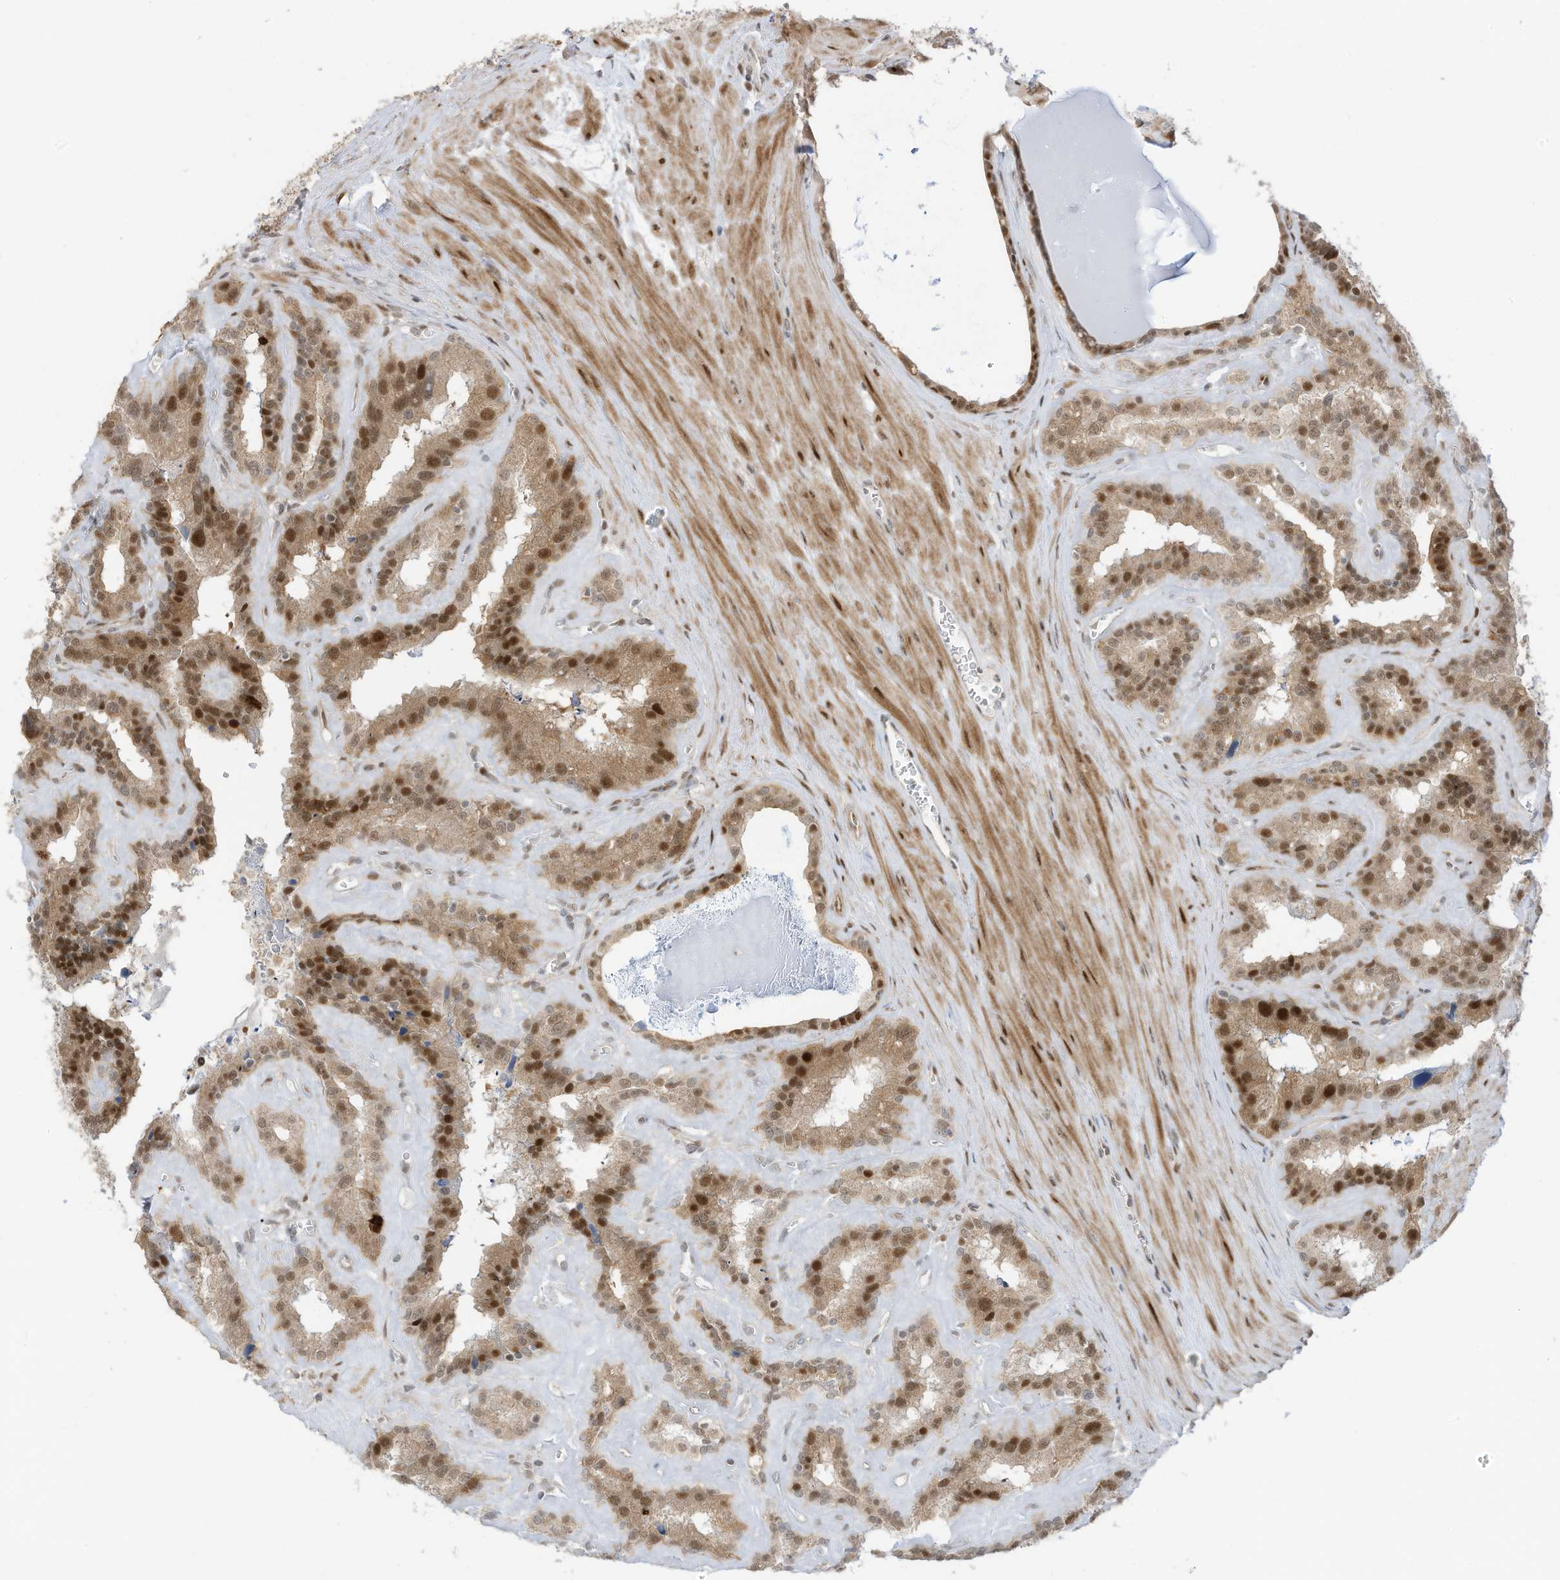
{"staining": {"intensity": "strong", "quantity": "25%-75%", "location": "cytoplasmic/membranous,nuclear"}, "tissue": "seminal vesicle", "cell_type": "Glandular cells", "image_type": "normal", "snomed": [{"axis": "morphology", "description": "Normal tissue, NOS"}, {"axis": "topography", "description": "Prostate"}, {"axis": "topography", "description": "Seminal veicle"}], "caption": "Immunohistochemistry (IHC) of unremarkable seminal vesicle exhibits high levels of strong cytoplasmic/membranous,nuclear staining in approximately 25%-75% of glandular cells. The staining was performed using DAB, with brown indicating positive protein expression. Nuclei are stained blue with hematoxylin.", "gene": "ZCWPW2", "patient": {"sex": "male", "age": 59}}